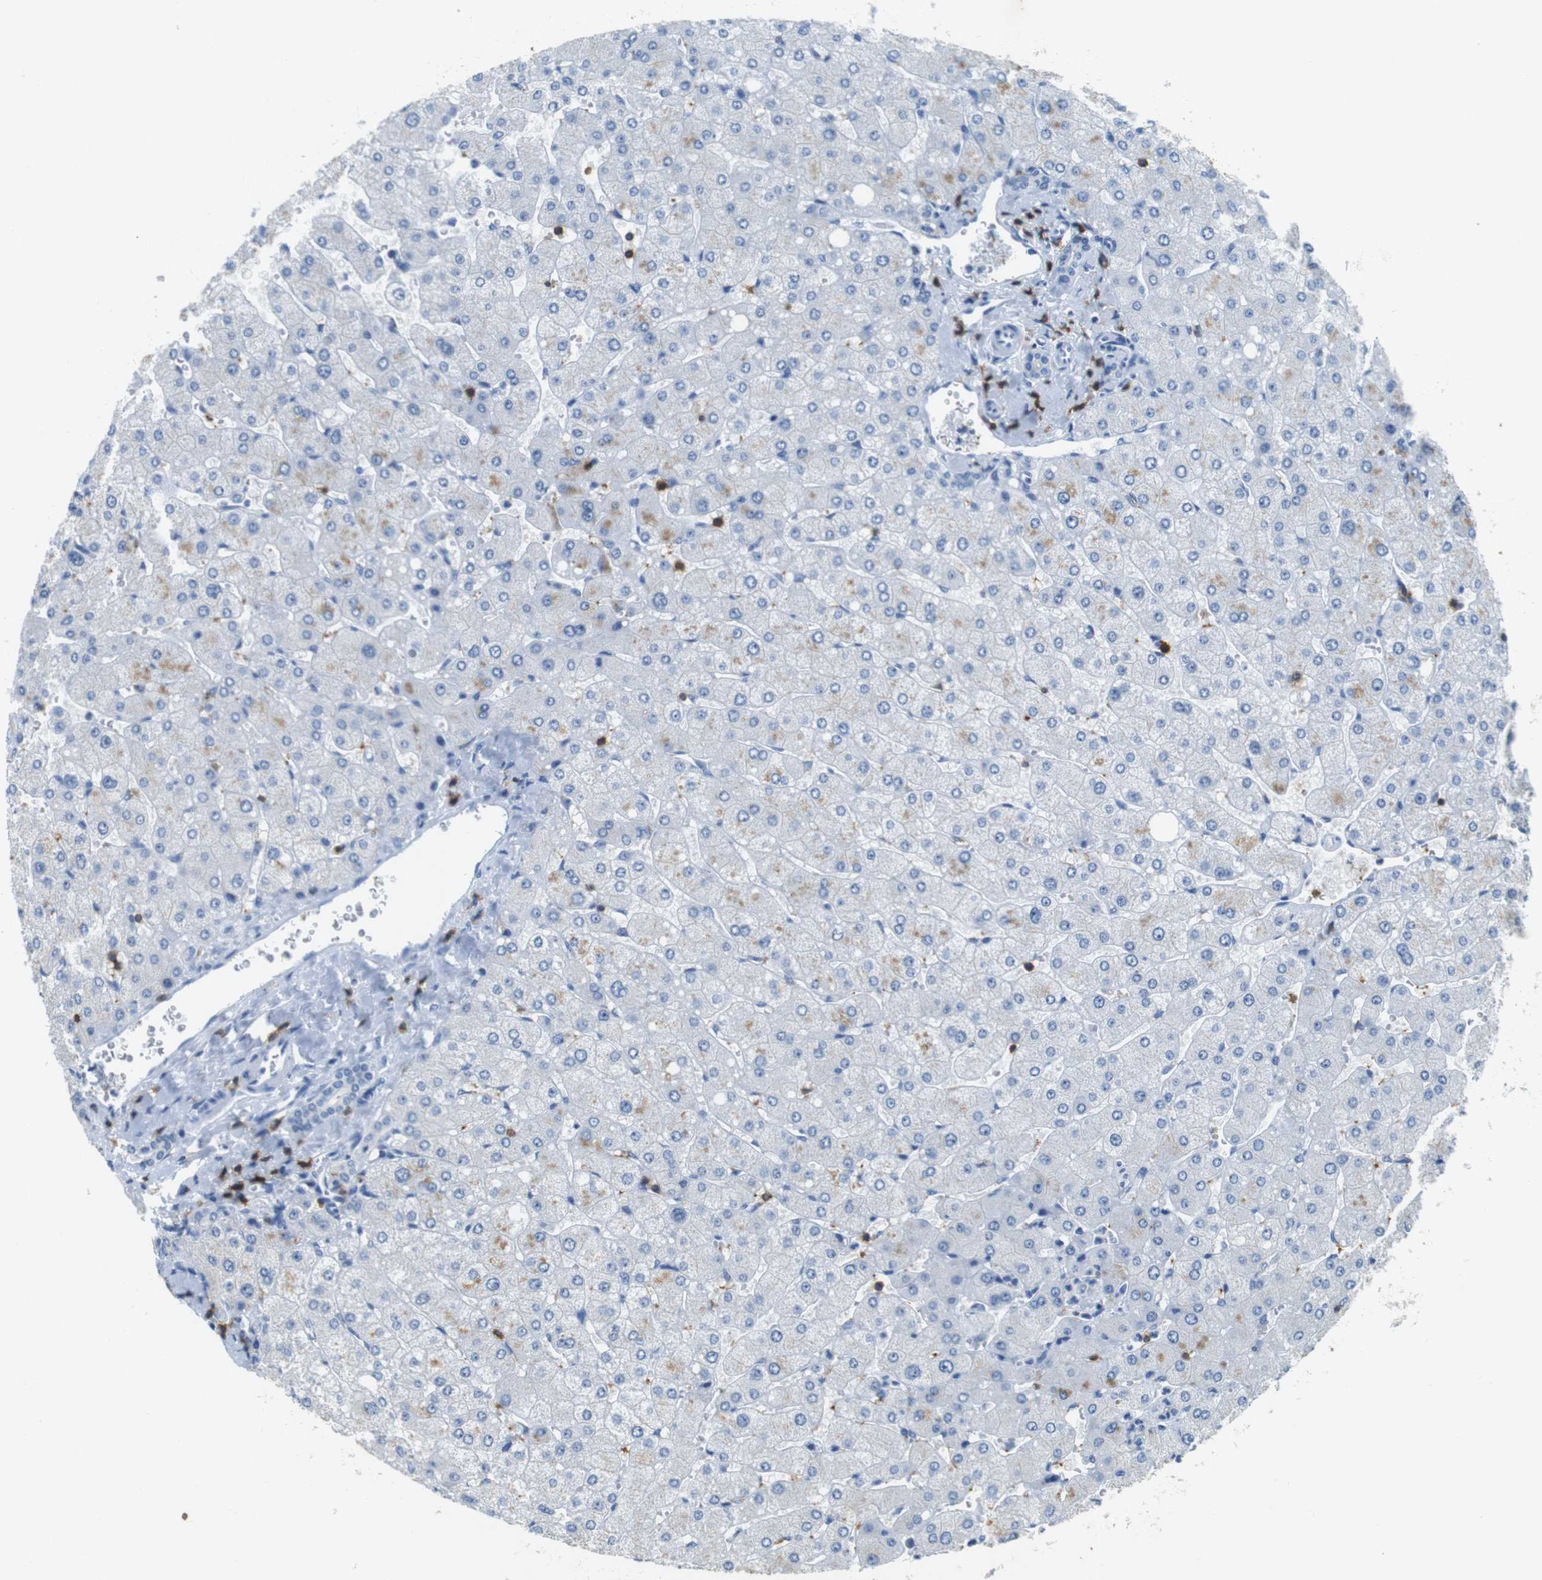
{"staining": {"intensity": "negative", "quantity": "none", "location": "none"}, "tissue": "liver", "cell_type": "Cholangiocytes", "image_type": "normal", "snomed": [{"axis": "morphology", "description": "Normal tissue, NOS"}, {"axis": "topography", "description": "Liver"}], "caption": "Immunohistochemistry (IHC) histopathology image of benign liver stained for a protein (brown), which displays no expression in cholangiocytes.", "gene": "LAT", "patient": {"sex": "male", "age": 55}}